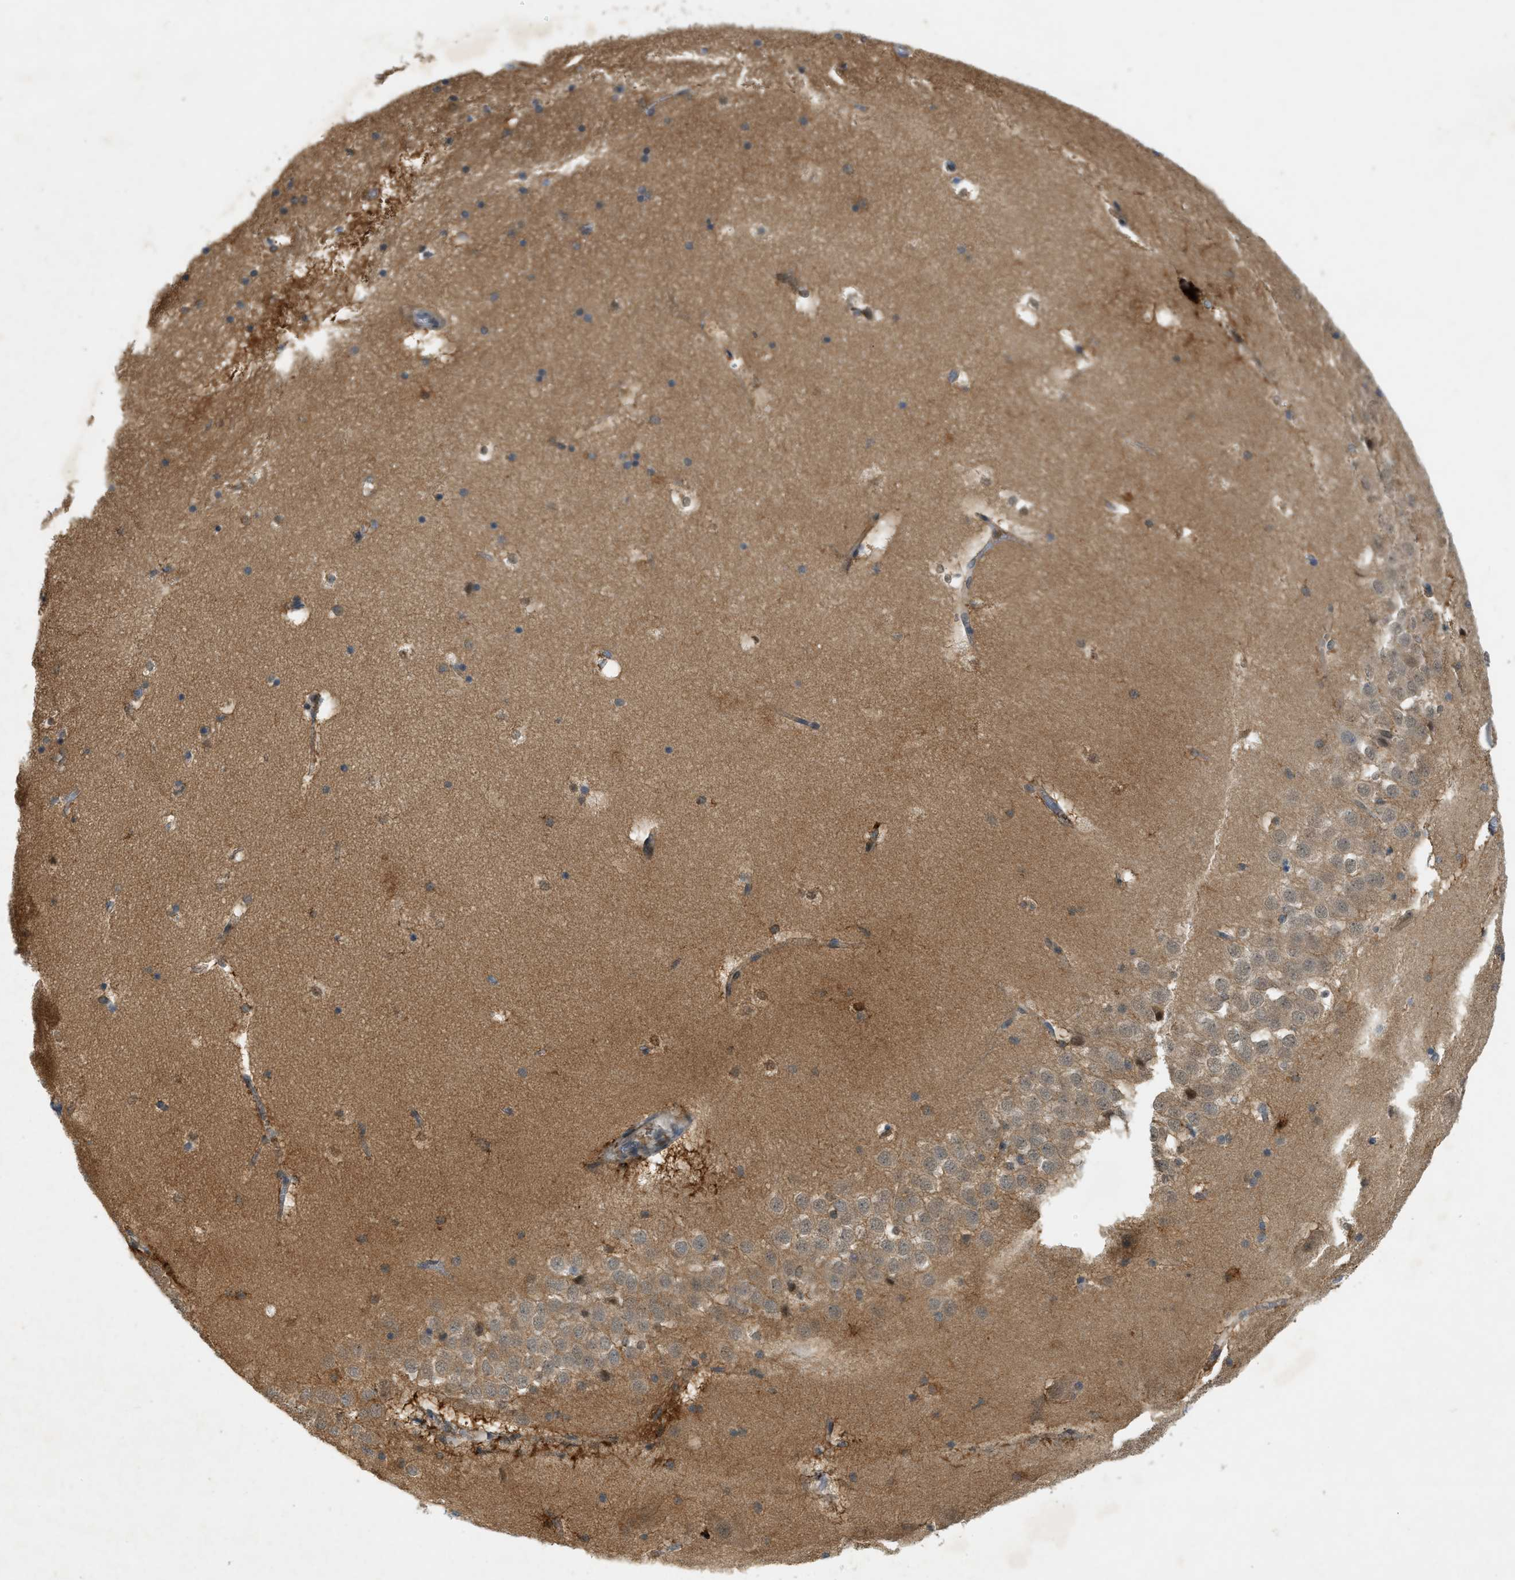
{"staining": {"intensity": "moderate", "quantity": ">75%", "location": "cytoplasmic/membranous"}, "tissue": "hippocampus", "cell_type": "Glial cells", "image_type": "normal", "snomed": [{"axis": "morphology", "description": "Normal tissue, NOS"}, {"axis": "topography", "description": "Hippocampus"}], "caption": "This micrograph displays unremarkable hippocampus stained with immunohistochemistry to label a protein in brown. The cytoplasmic/membranous of glial cells show moderate positivity for the protein. Nuclei are counter-stained blue.", "gene": "PDCL3", "patient": {"sex": "male", "age": 45}}